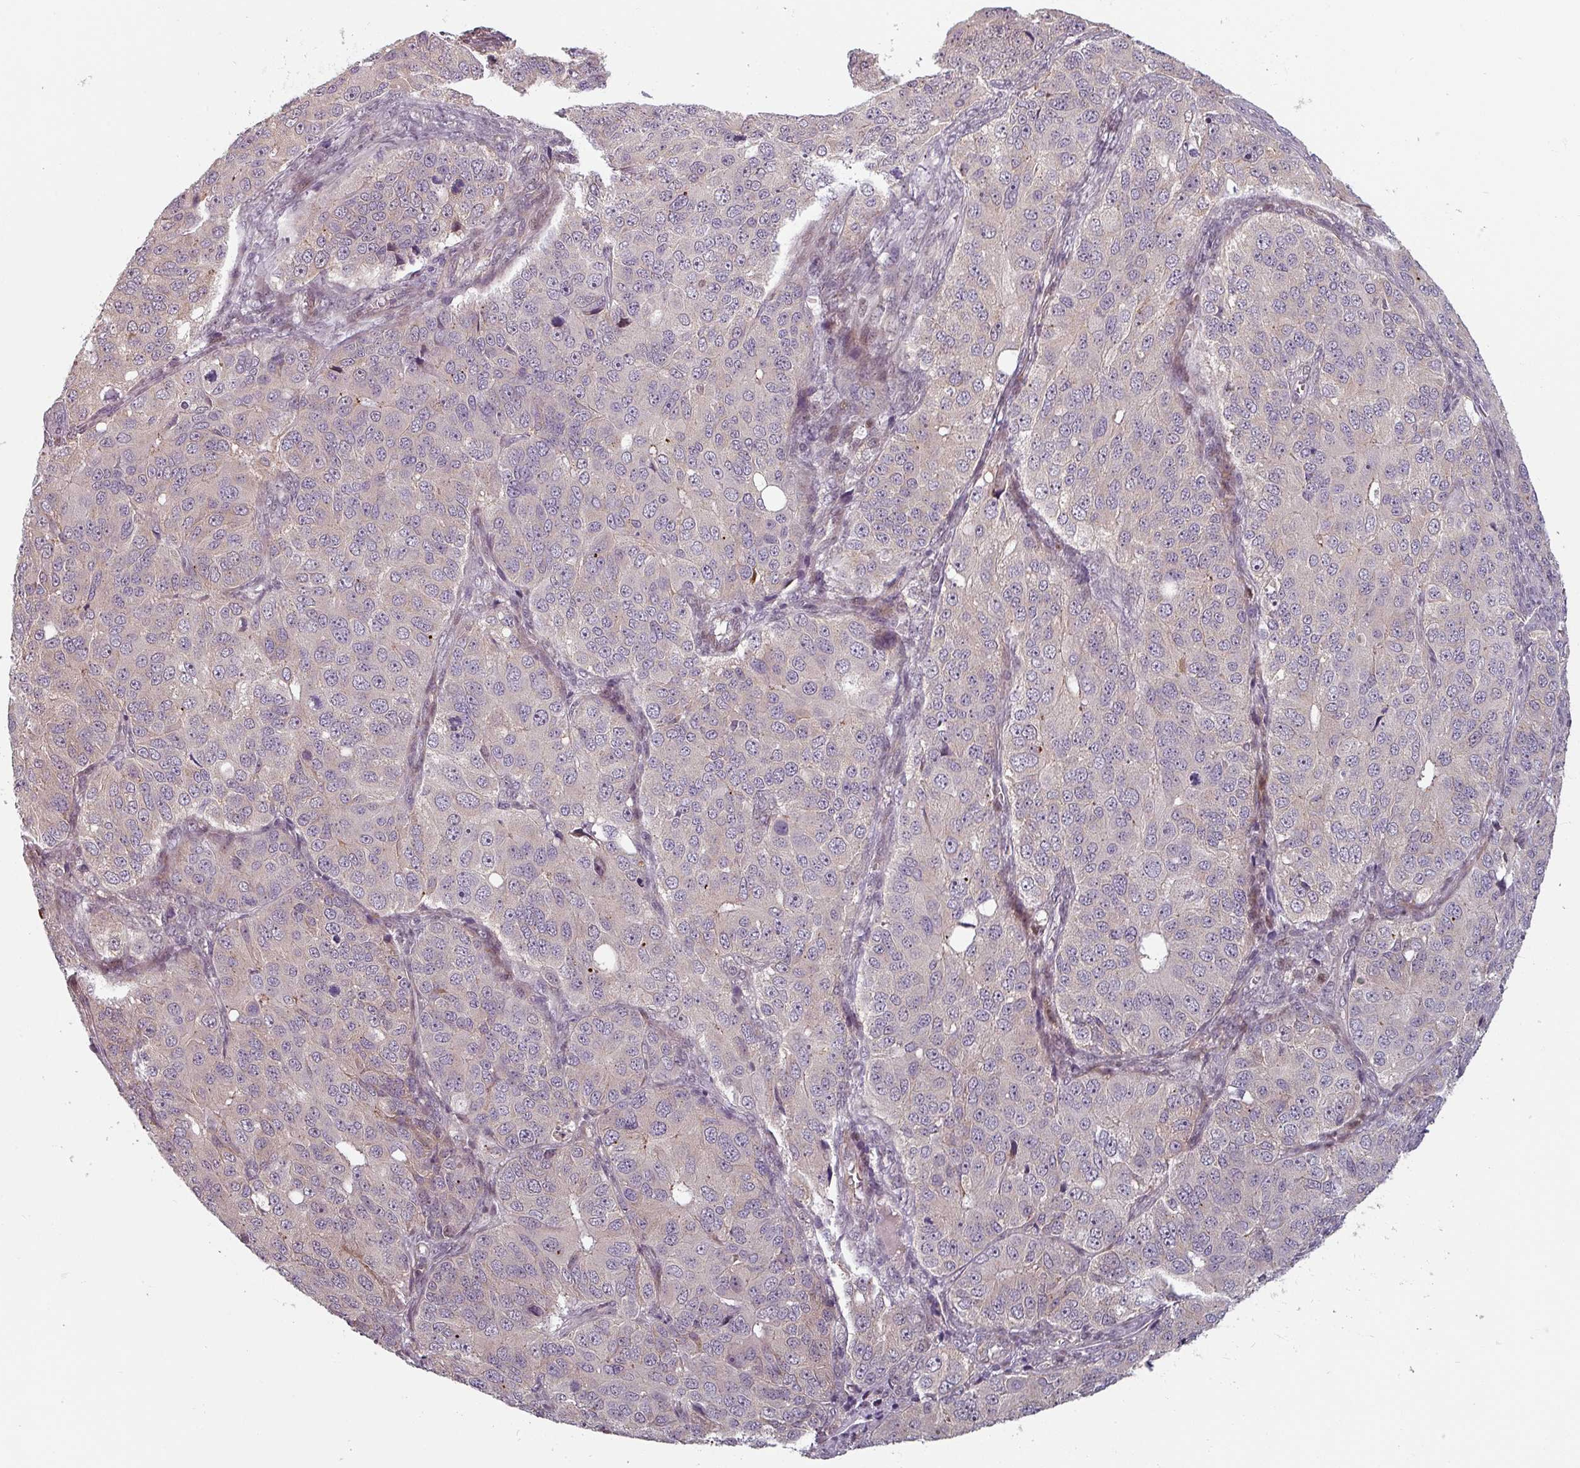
{"staining": {"intensity": "negative", "quantity": "none", "location": "none"}, "tissue": "ovarian cancer", "cell_type": "Tumor cells", "image_type": "cancer", "snomed": [{"axis": "morphology", "description": "Carcinoma, endometroid"}, {"axis": "topography", "description": "Ovary"}], "caption": "Immunohistochemistry (IHC) micrograph of neoplastic tissue: ovarian endometroid carcinoma stained with DAB displays no significant protein staining in tumor cells. Brightfield microscopy of IHC stained with DAB (3,3'-diaminobenzidine) (brown) and hematoxylin (blue), captured at high magnification.", "gene": "CYB5RL", "patient": {"sex": "female", "age": 51}}